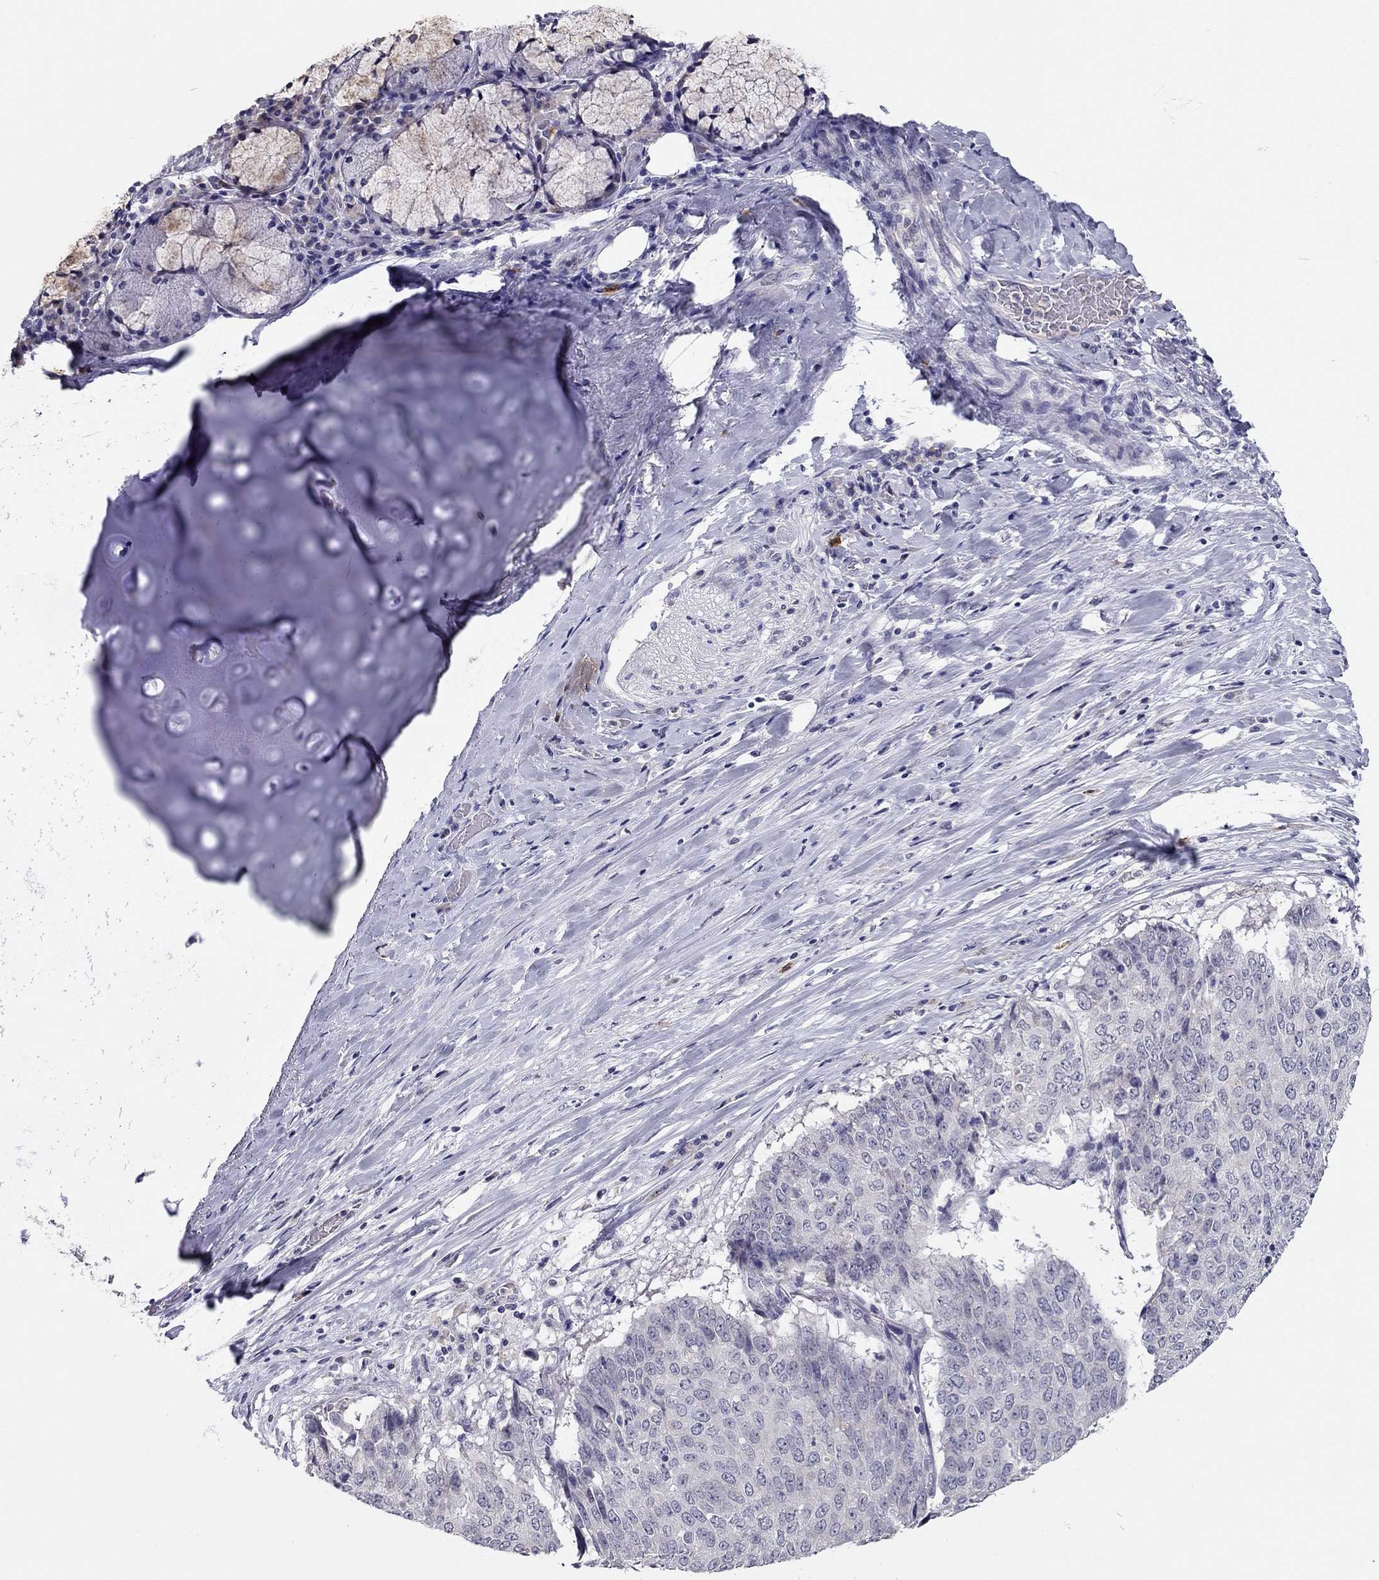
{"staining": {"intensity": "negative", "quantity": "none", "location": "none"}, "tissue": "lung cancer", "cell_type": "Tumor cells", "image_type": "cancer", "snomed": [{"axis": "morphology", "description": "Normal tissue, NOS"}, {"axis": "morphology", "description": "Squamous cell carcinoma, NOS"}, {"axis": "topography", "description": "Bronchus"}, {"axis": "topography", "description": "Lung"}], "caption": "This micrograph is of lung cancer stained with immunohistochemistry to label a protein in brown with the nuclei are counter-stained blue. There is no expression in tumor cells.", "gene": "SCARB1", "patient": {"sex": "male", "age": 64}}